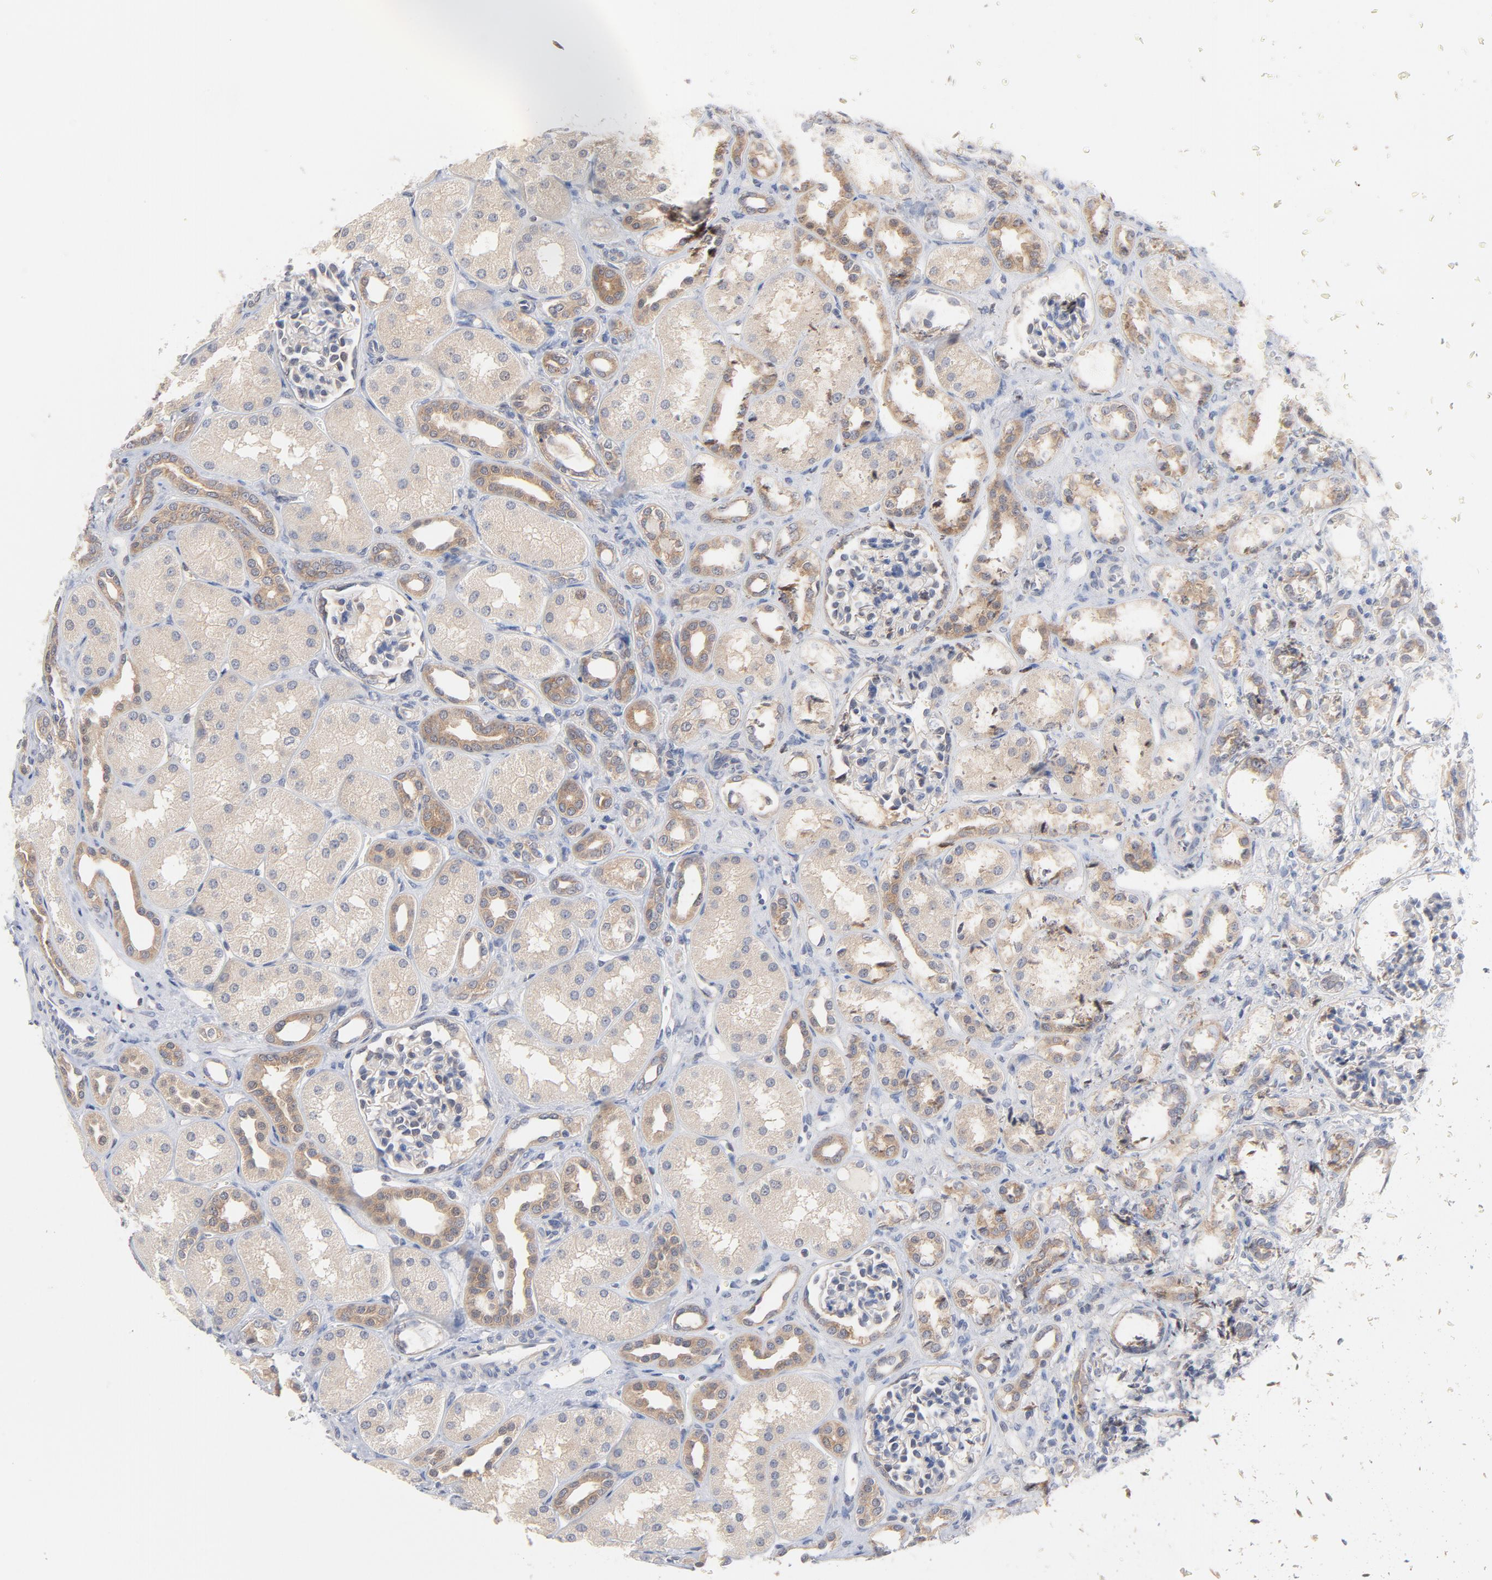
{"staining": {"intensity": "negative", "quantity": "none", "location": "none"}, "tissue": "kidney", "cell_type": "Cells in glomeruli", "image_type": "normal", "snomed": [{"axis": "morphology", "description": "Normal tissue, NOS"}, {"axis": "topography", "description": "Kidney"}], "caption": "A high-resolution micrograph shows IHC staining of normal kidney, which displays no significant expression in cells in glomeruli.", "gene": "UBL4A", "patient": {"sex": "male", "age": 7}}